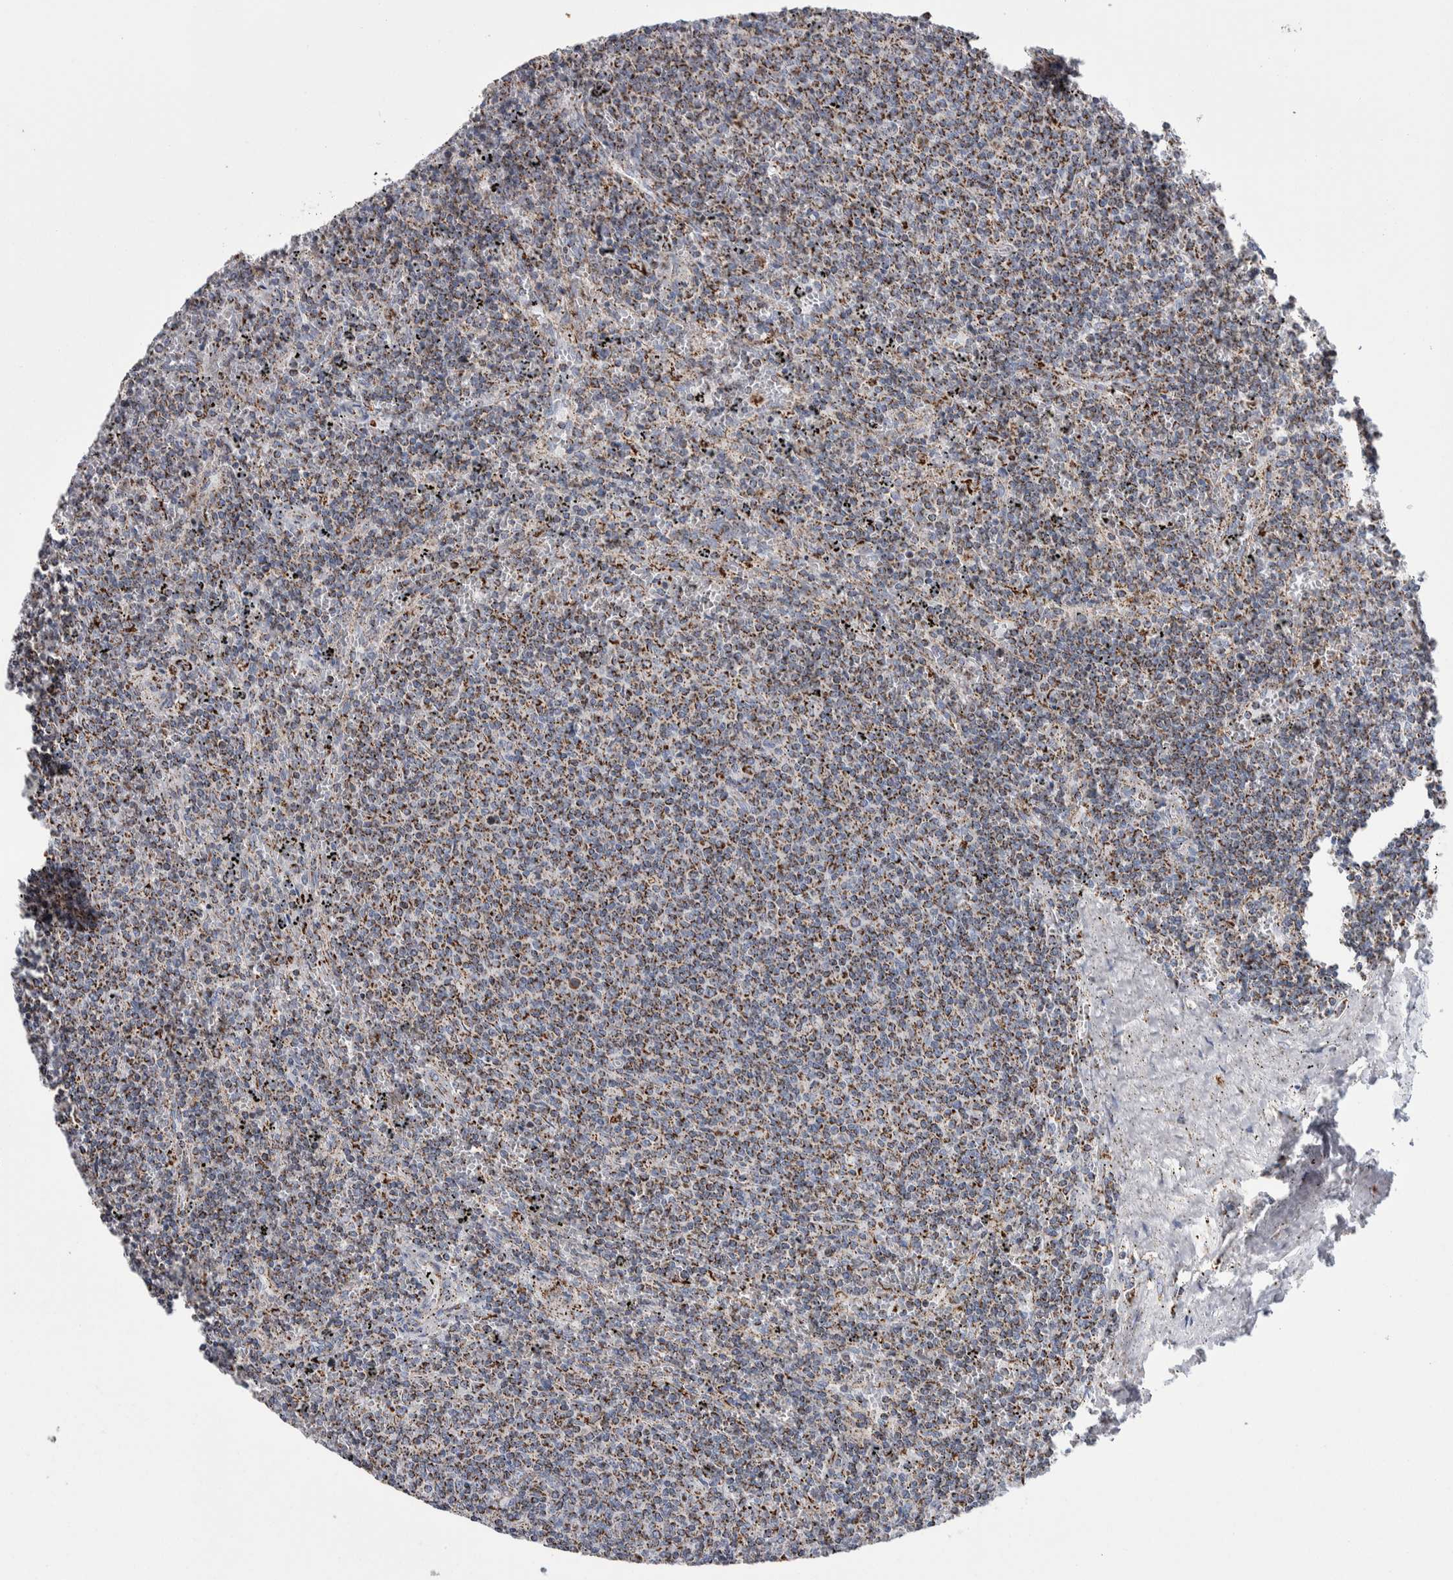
{"staining": {"intensity": "moderate", "quantity": "25%-75%", "location": "cytoplasmic/membranous"}, "tissue": "lymphoma", "cell_type": "Tumor cells", "image_type": "cancer", "snomed": [{"axis": "morphology", "description": "Malignant lymphoma, non-Hodgkin's type, Low grade"}, {"axis": "topography", "description": "Spleen"}], "caption": "A high-resolution photomicrograph shows immunohistochemistry (IHC) staining of low-grade malignant lymphoma, non-Hodgkin's type, which reveals moderate cytoplasmic/membranous staining in approximately 25%-75% of tumor cells.", "gene": "ETFA", "patient": {"sex": "female", "age": 50}}